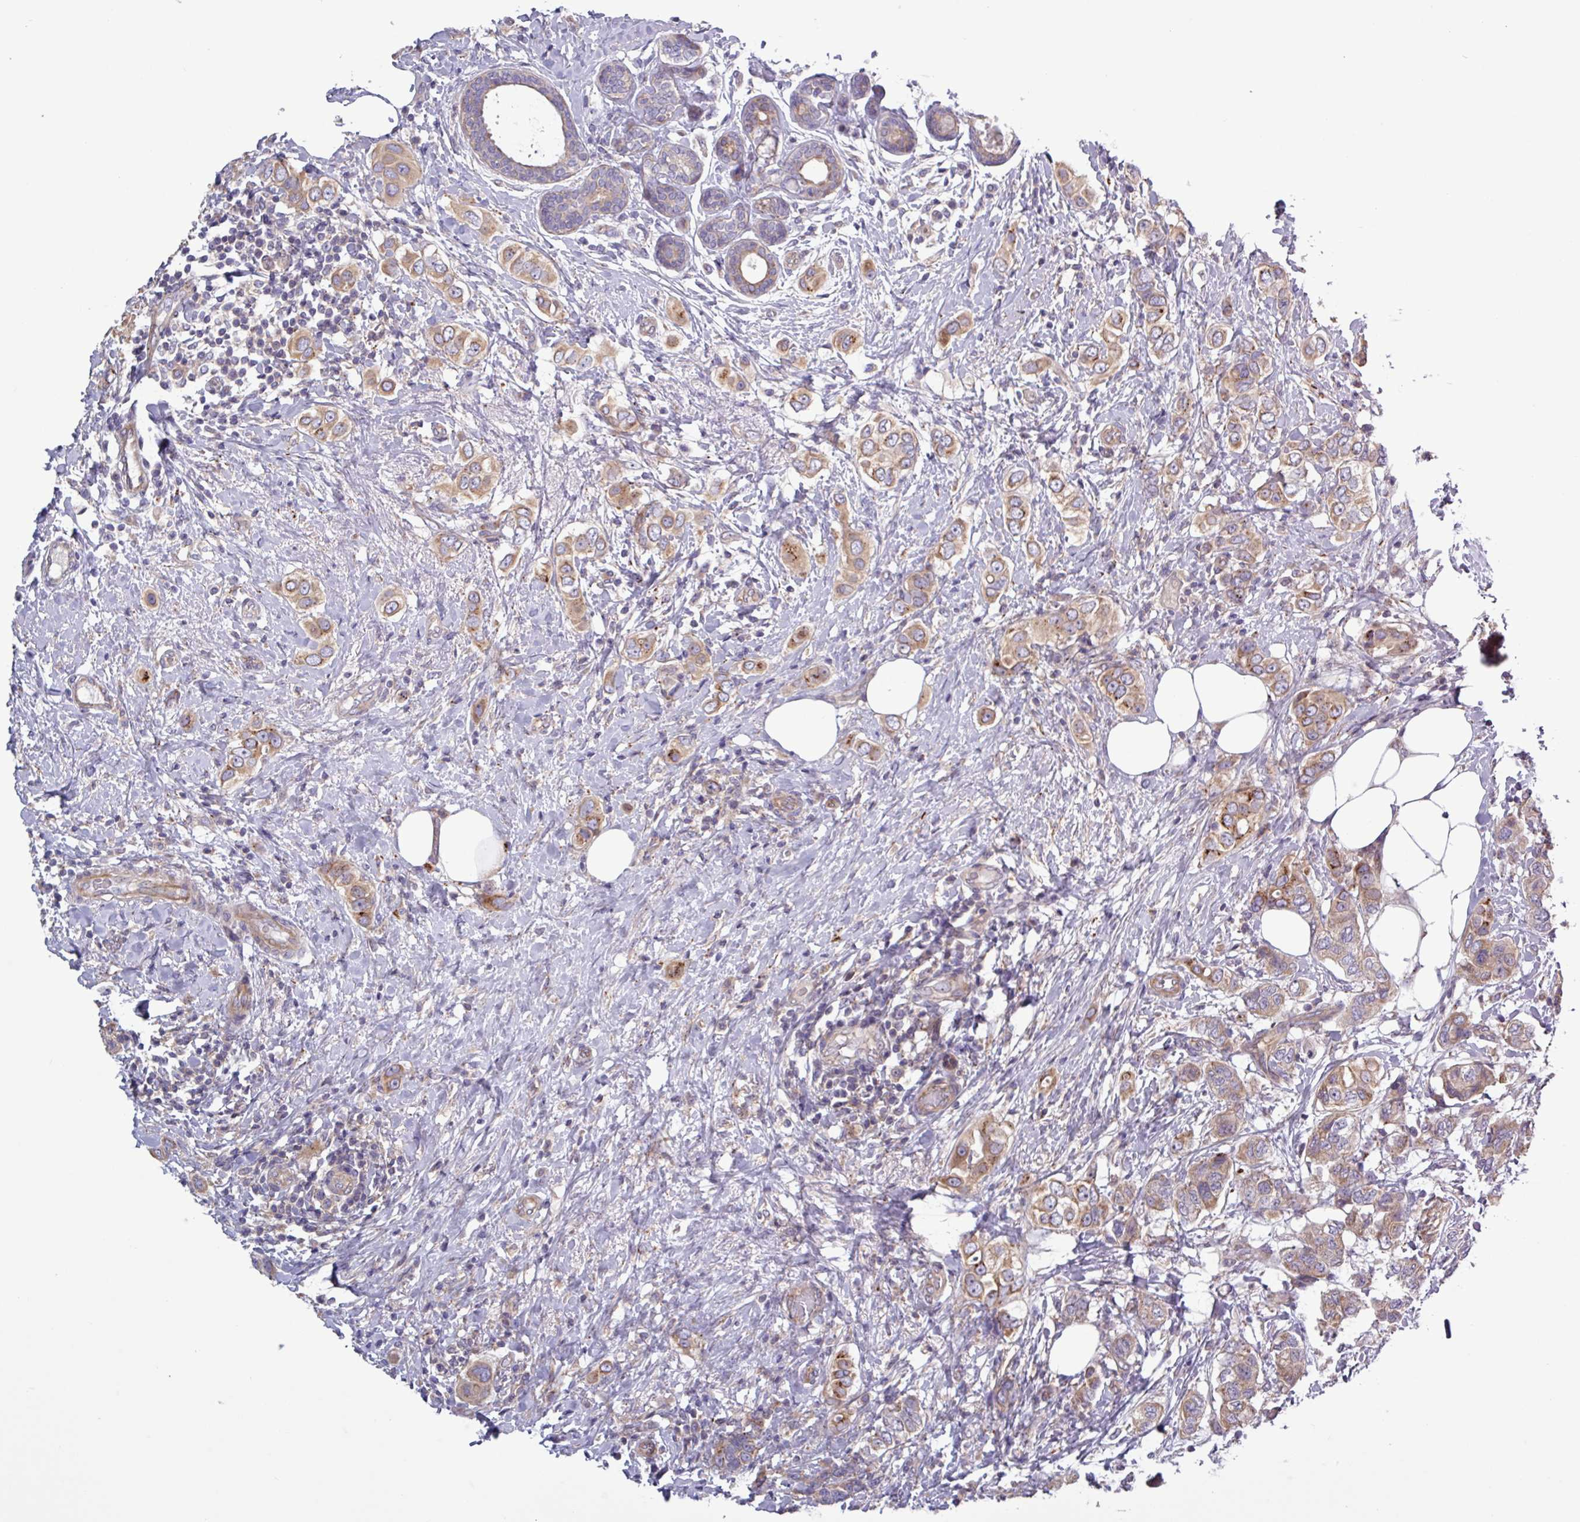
{"staining": {"intensity": "moderate", "quantity": ">75%", "location": "cytoplasmic/membranous"}, "tissue": "breast cancer", "cell_type": "Tumor cells", "image_type": "cancer", "snomed": [{"axis": "morphology", "description": "Lobular carcinoma"}, {"axis": "topography", "description": "Breast"}], "caption": "Breast cancer (lobular carcinoma) stained for a protein demonstrates moderate cytoplasmic/membranous positivity in tumor cells.", "gene": "PLIN2", "patient": {"sex": "female", "age": 51}}